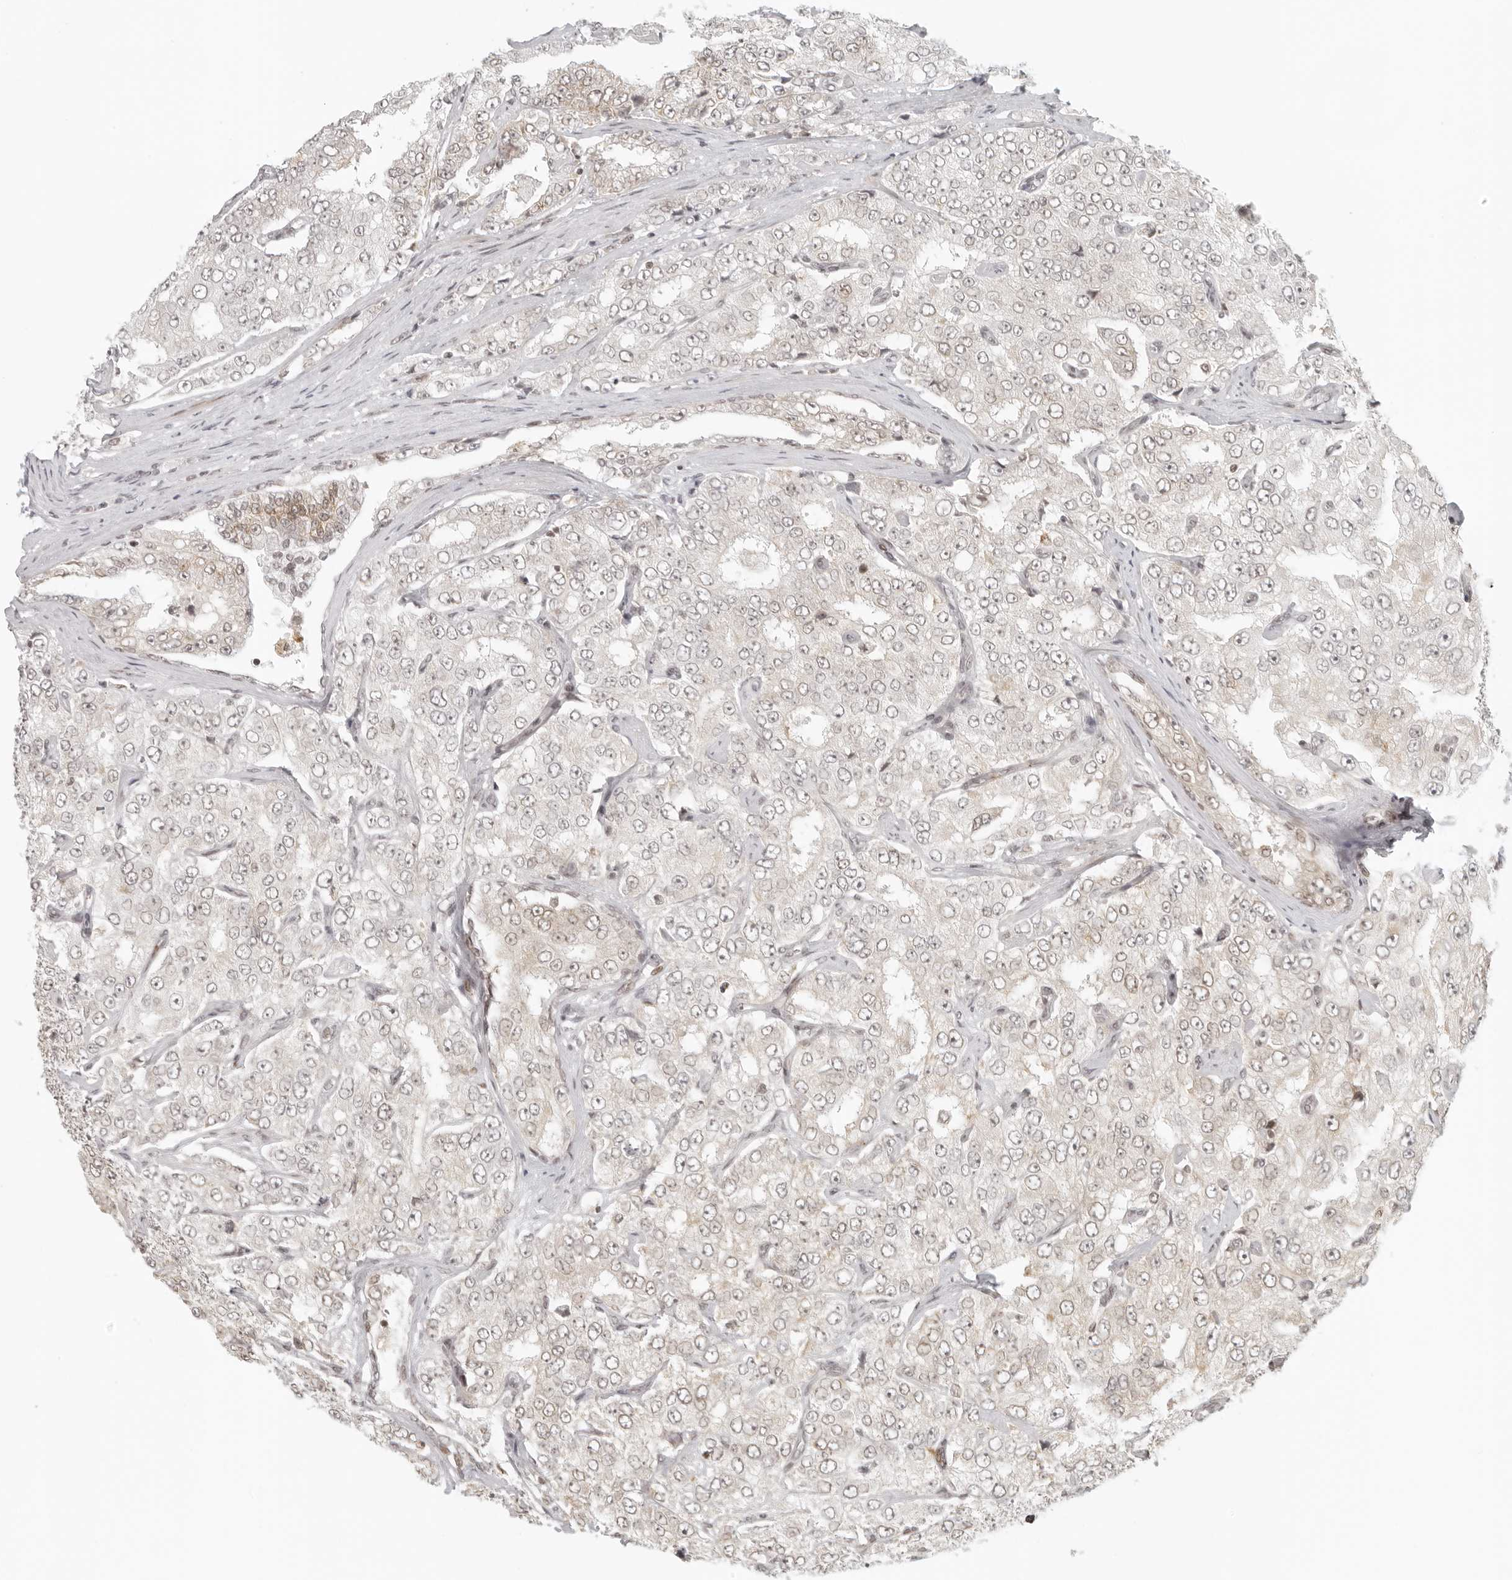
{"staining": {"intensity": "weak", "quantity": "25%-75%", "location": "cytoplasmic/membranous,nuclear"}, "tissue": "prostate cancer", "cell_type": "Tumor cells", "image_type": "cancer", "snomed": [{"axis": "morphology", "description": "Adenocarcinoma, High grade"}, {"axis": "topography", "description": "Prostate"}], "caption": "Protein staining of high-grade adenocarcinoma (prostate) tissue shows weak cytoplasmic/membranous and nuclear expression in approximately 25%-75% of tumor cells. (brown staining indicates protein expression, while blue staining denotes nuclei).", "gene": "ZNF407", "patient": {"sex": "male", "age": 58}}